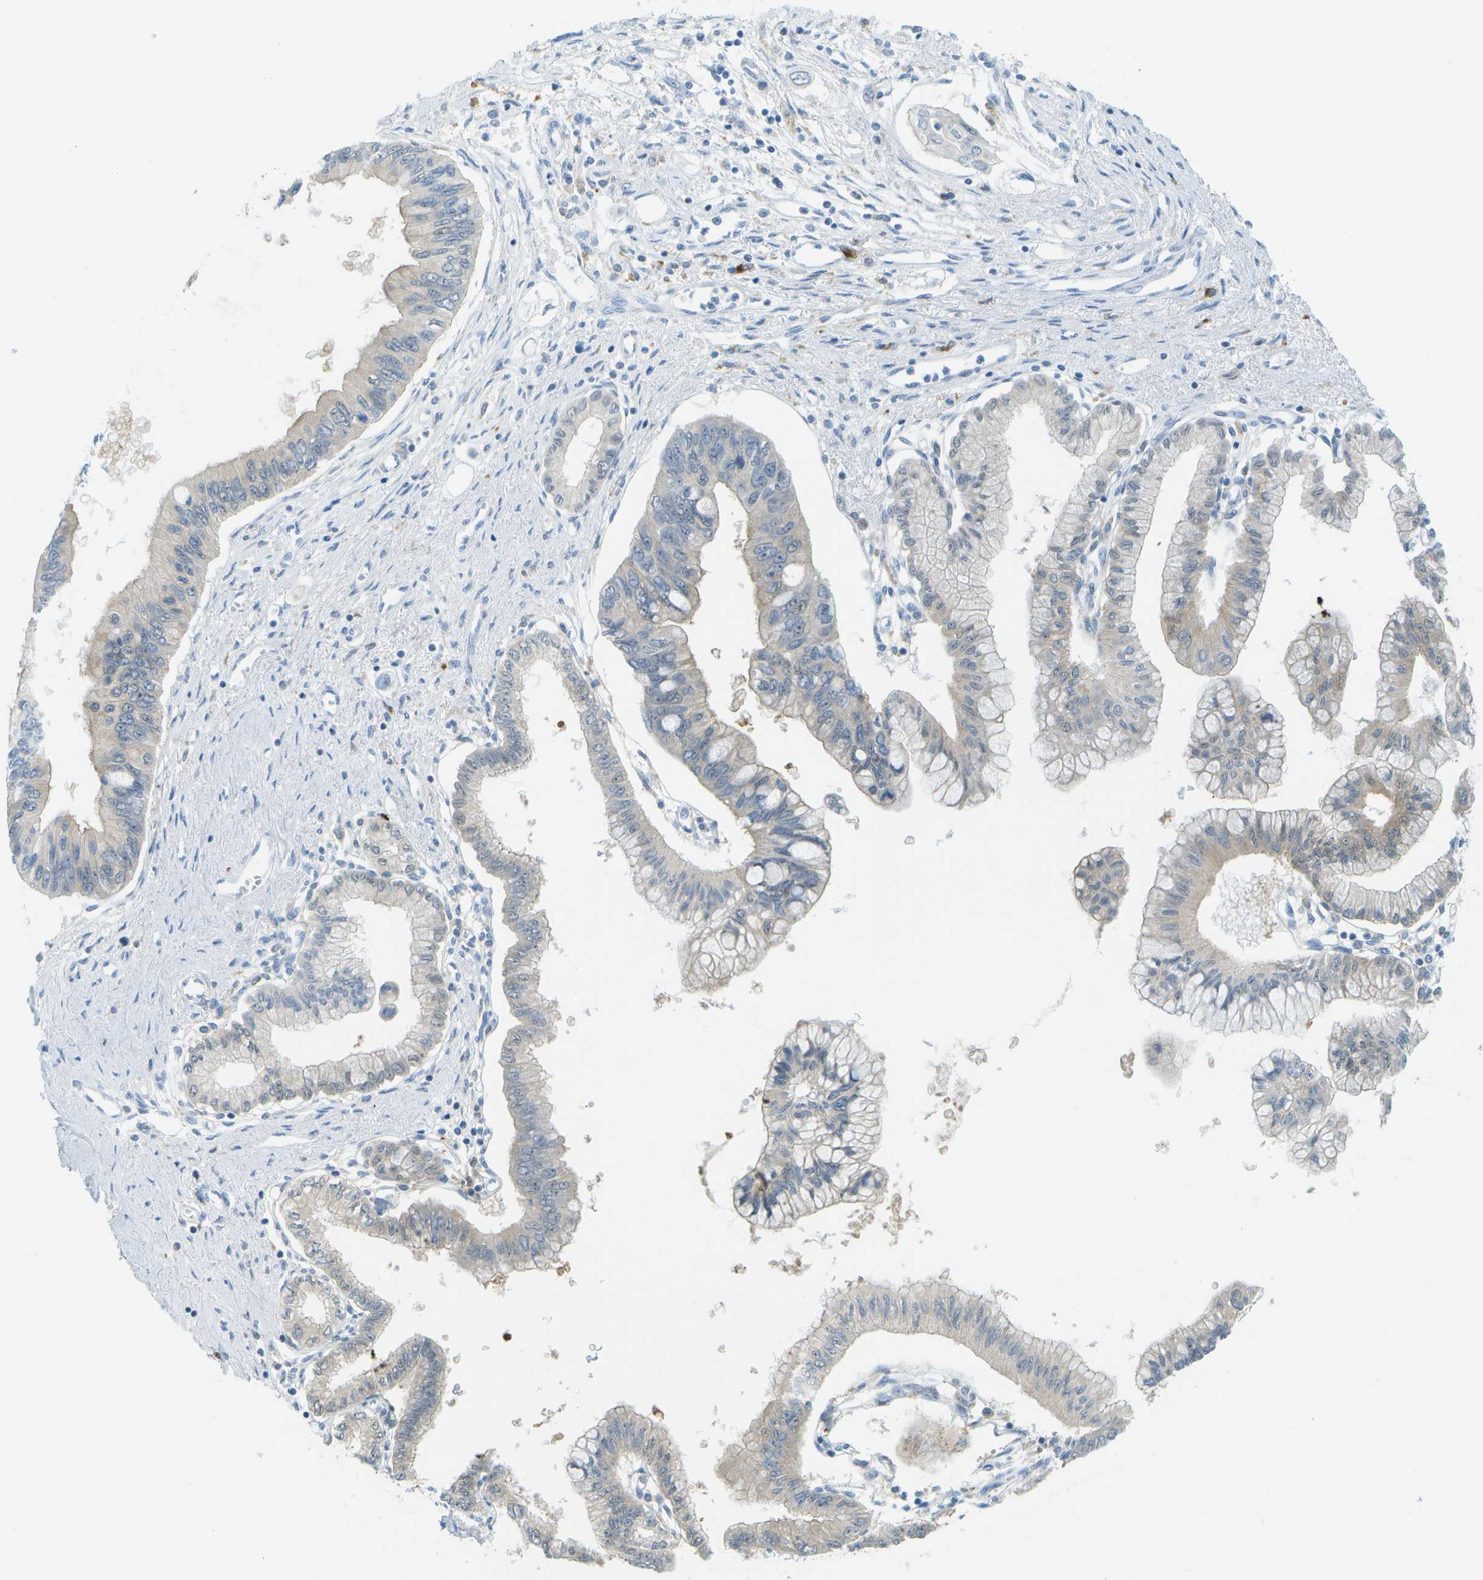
{"staining": {"intensity": "weak", "quantity": "<25%", "location": "cytoplasmic/membranous"}, "tissue": "pancreatic cancer", "cell_type": "Tumor cells", "image_type": "cancer", "snomed": [{"axis": "morphology", "description": "Adenocarcinoma, NOS"}, {"axis": "topography", "description": "Pancreas"}], "caption": "IHC image of human pancreatic adenocarcinoma stained for a protein (brown), which shows no staining in tumor cells.", "gene": "CDH23", "patient": {"sex": "female", "age": 77}}